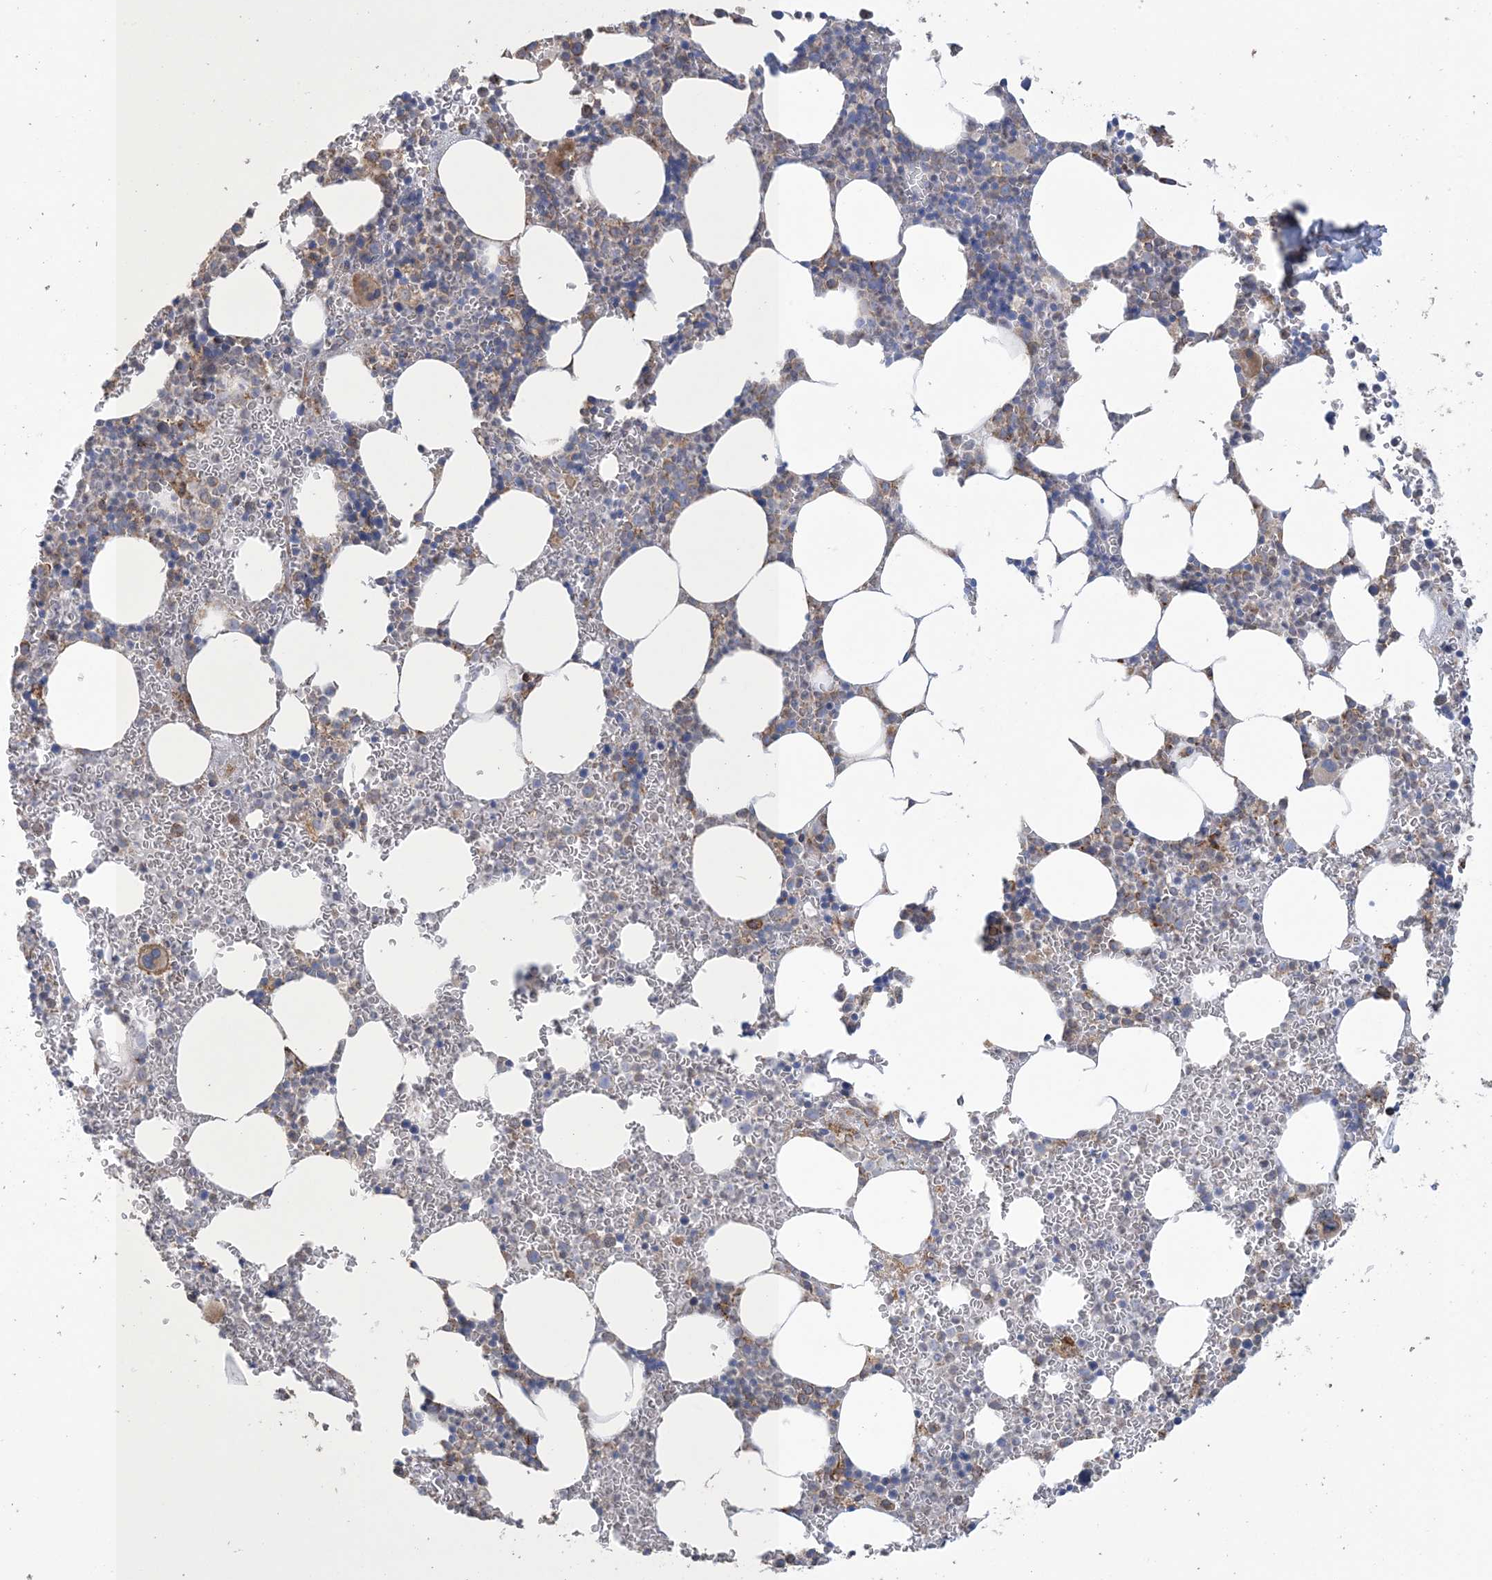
{"staining": {"intensity": "moderate", "quantity": "25%-75%", "location": "cytoplasmic/membranous"}, "tissue": "bone marrow", "cell_type": "Hematopoietic cells", "image_type": "normal", "snomed": [{"axis": "morphology", "description": "Normal tissue, NOS"}, {"axis": "topography", "description": "Bone marrow"}], "caption": "Human bone marrow stained with a brown dye exhibits moderate cytoplasmic/membranous positive positivity in approximately 25%-75% of hematopoietic cells.", "gene": "SHANK1", "patient": {"sex": "female", "age": 78}}